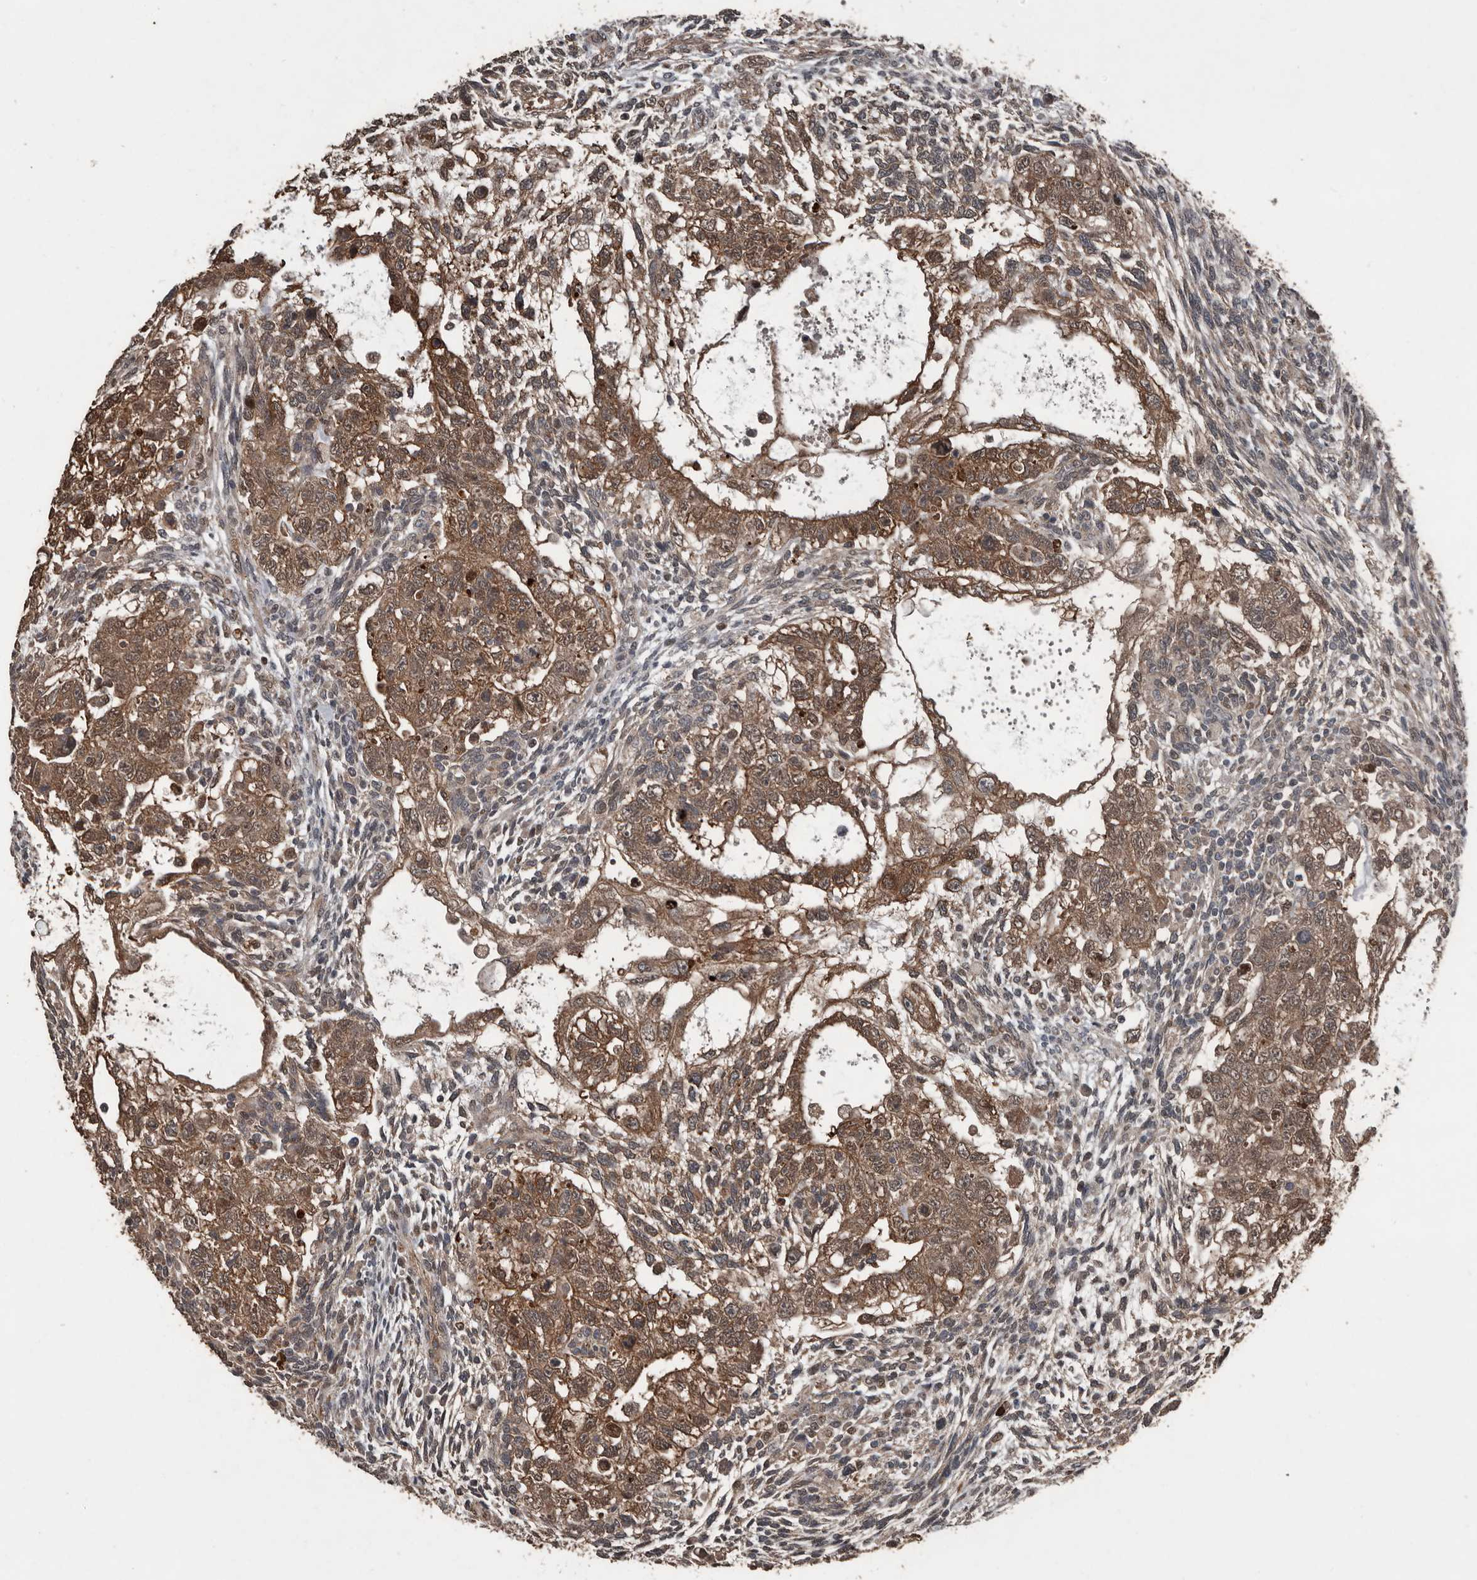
{"staining": {"intensity": "moderate", "quantity": ">75%", "location": "cytoplasmic/membranous"}, "tissue": "testis cancer", "cell_type": "Tumor cells", "image_type": "cancer", "snomed": [{"axis": "morphology", "description": "Carcinoma, Embryonal, NOS"}, {"axis": "topography", "description": "Testis"}], "caption": "Brown immunohistochemical staining in testis cancer displays moderate cytoplasmic/membranous positivity in approximately >75% of tumor cells. Using DAB (brown) and hematoxylin (blue) stains, captured at high magnification using brightfield microscopy.", "gene": "FSBP", "patient": {"sex": "male", "age": 37}}